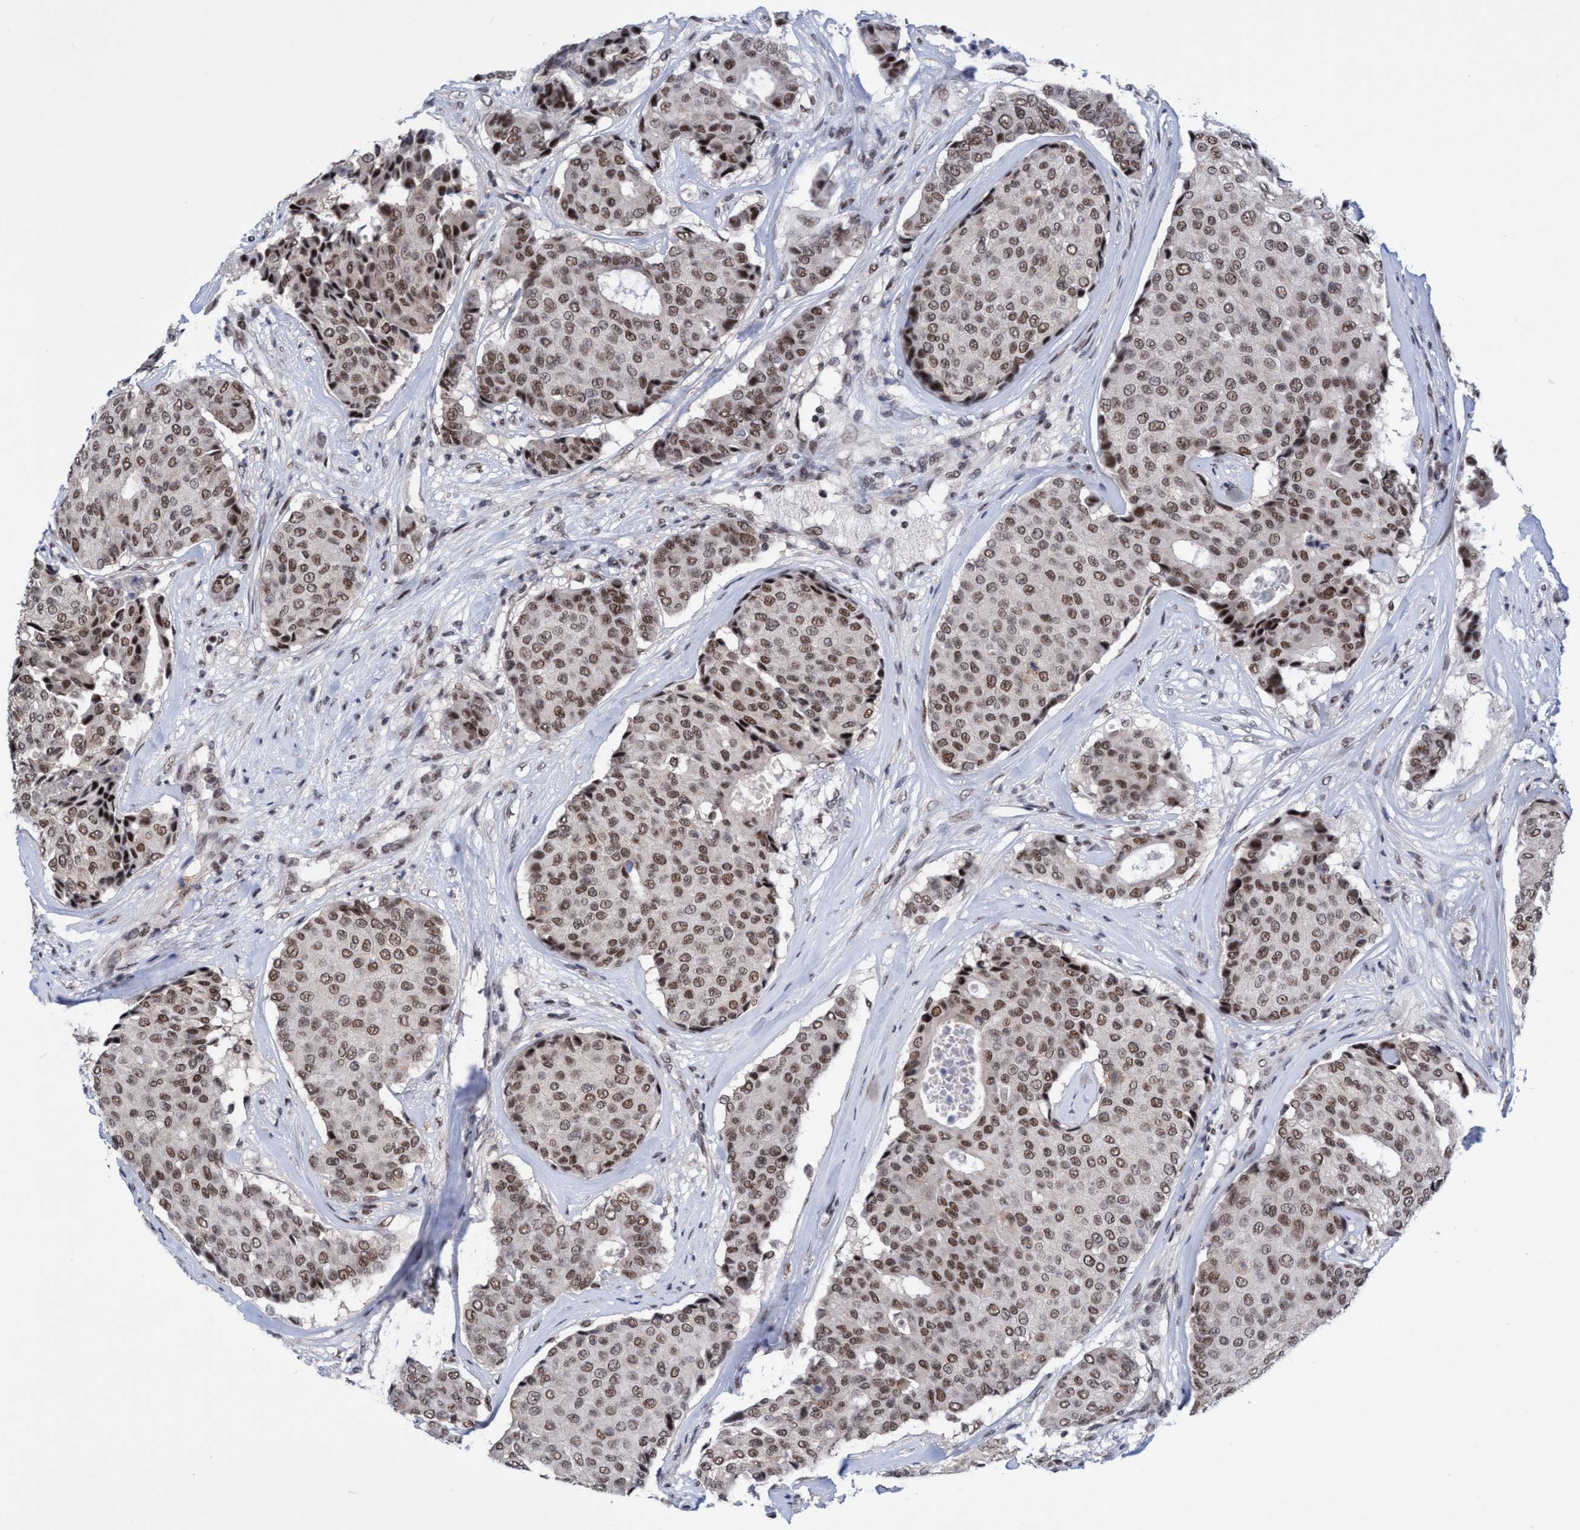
{"staining": {"intensity": "moderate", "quantity": ">75%", "location": "nuclear"}, "tissue": "breast cancer", "cell_type": "Tumor cells", "image_type": "cancer", "snomed": [{"axis": "morphology", "description": "Duct carcinoma"}, {"axis": "topography", "description": "Breast"}], "caption": "The image shows immunohistochemical staining of breast cancer (infiltrating ductal carcinoma). There is moderate nuclear staining is present in about >75% of tumor cells.", "gene": "C9orf78", "patient": {"sex": "female", "age": 75}}